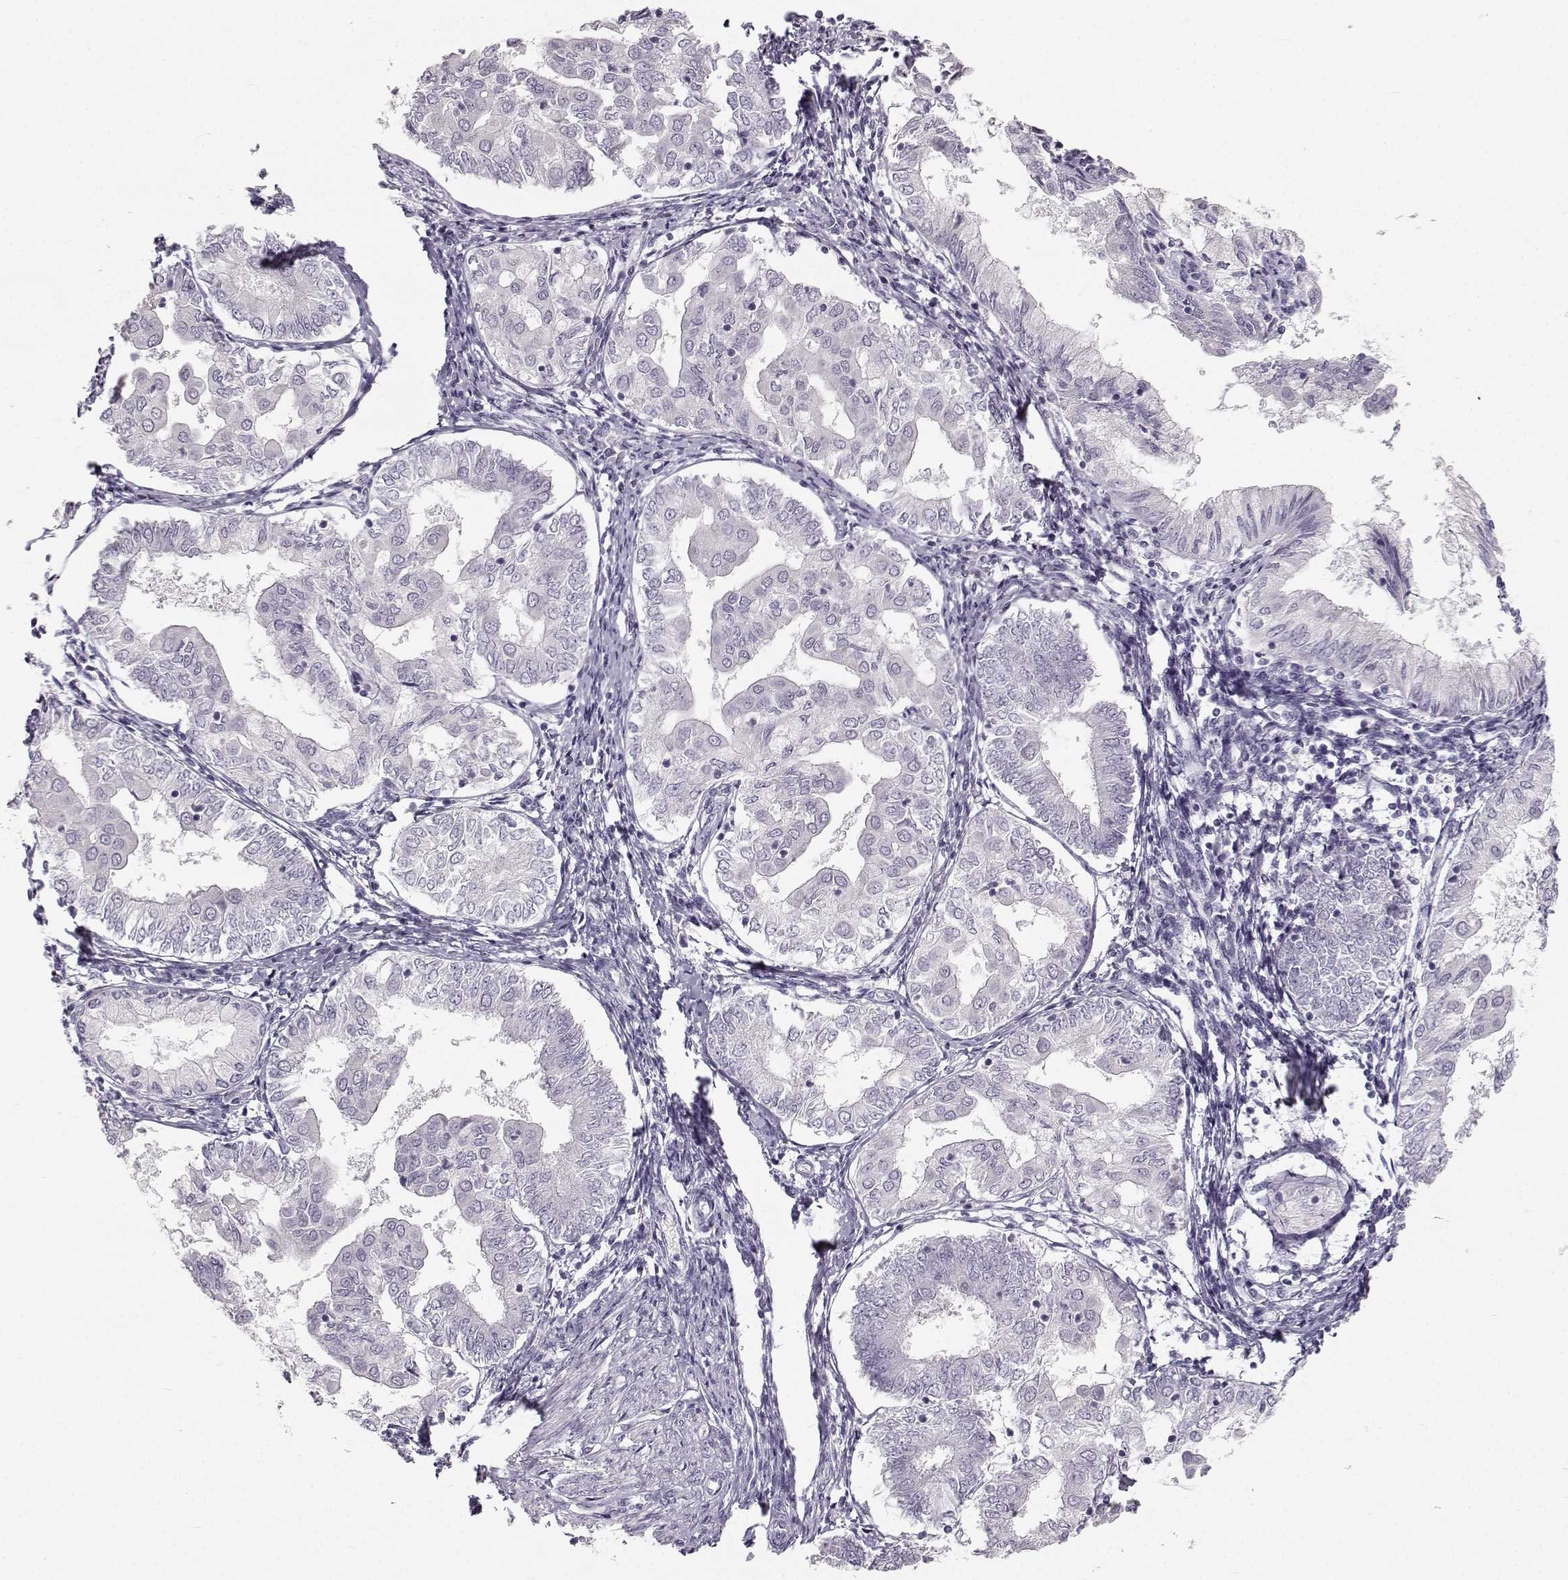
{"staining": {"intensity": "negative", "quantity": "none", "location": "none"}, "tissue": "endometrial cancer", "cell_type": "Tumor cells", "image_type": "cancer", "snomed": [{"axis": "morphology", "description": "Adenocarcinoma, NOS"}, {"axis": "topography", "description": "Endometrium"}], "caption": "DAB immunohistochemical staining of adenocarcinoma (endometrial) reveals no significant expression in tumor cells. The staining is performed using DAB (3,3'-diaminobenzidine) brown chromogen with nuclei counter-stained in using hematoxylin.", "gene": "OIP5", "patient": {"sex": "female", "age": 68}}